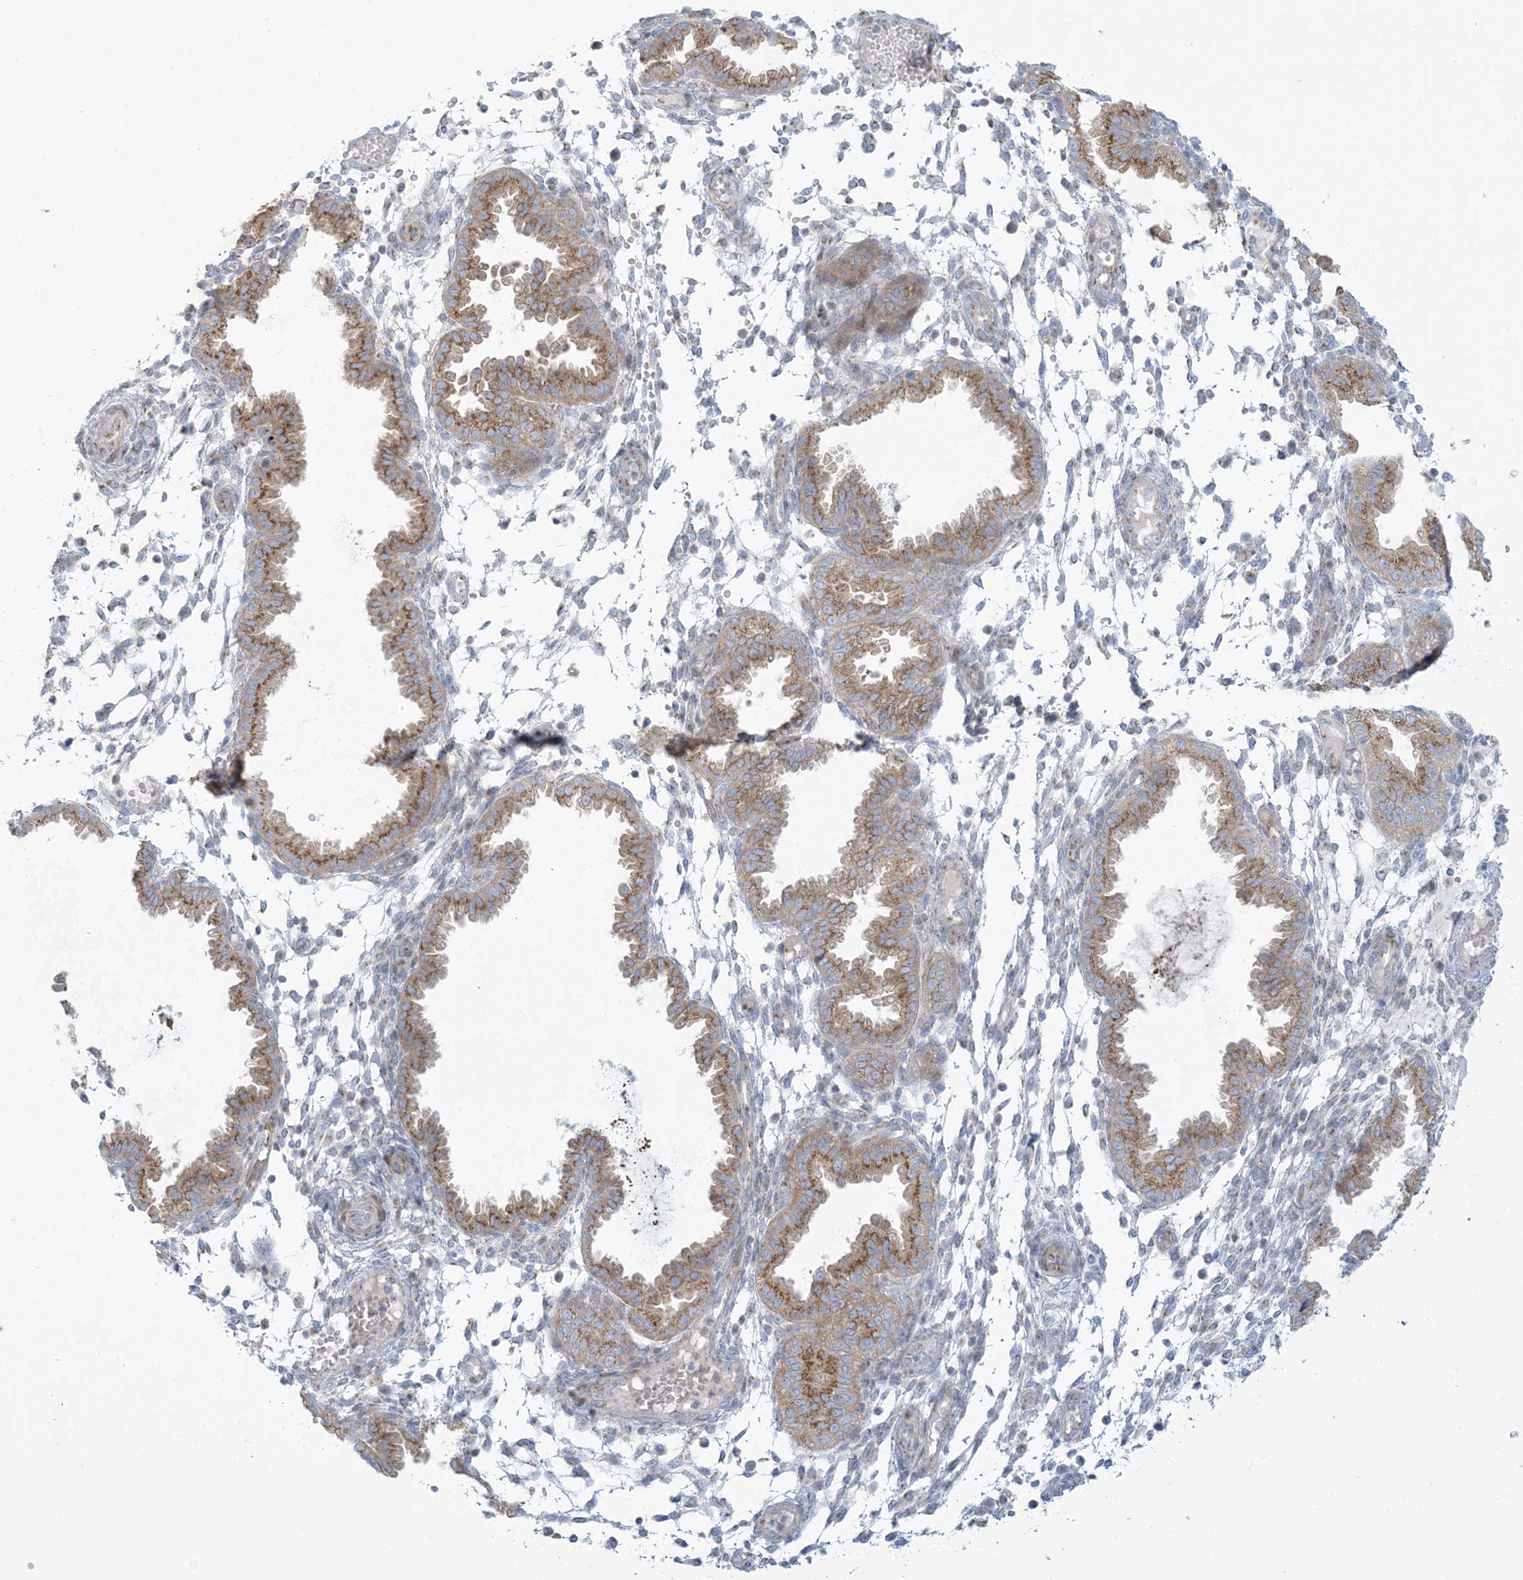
{"staining": {"intensity": "negative", "quantity": "none", "location": "none"}, "tissue": "endometrium", "cell_type": "Cells in endometrial stroma", "image_type": "normal", "snomed": [{"axis": "morphology", "description": "Normal tissue, NOS"}, {"axis": "topography", "description": "Endometrium"}], "caption": "Immunohistochemistry of unremarkable endometrium displays no staining in cells in endometrial stroma.", "gene": "AFTPH", "patient": {"sex": "female", "age": 33}}